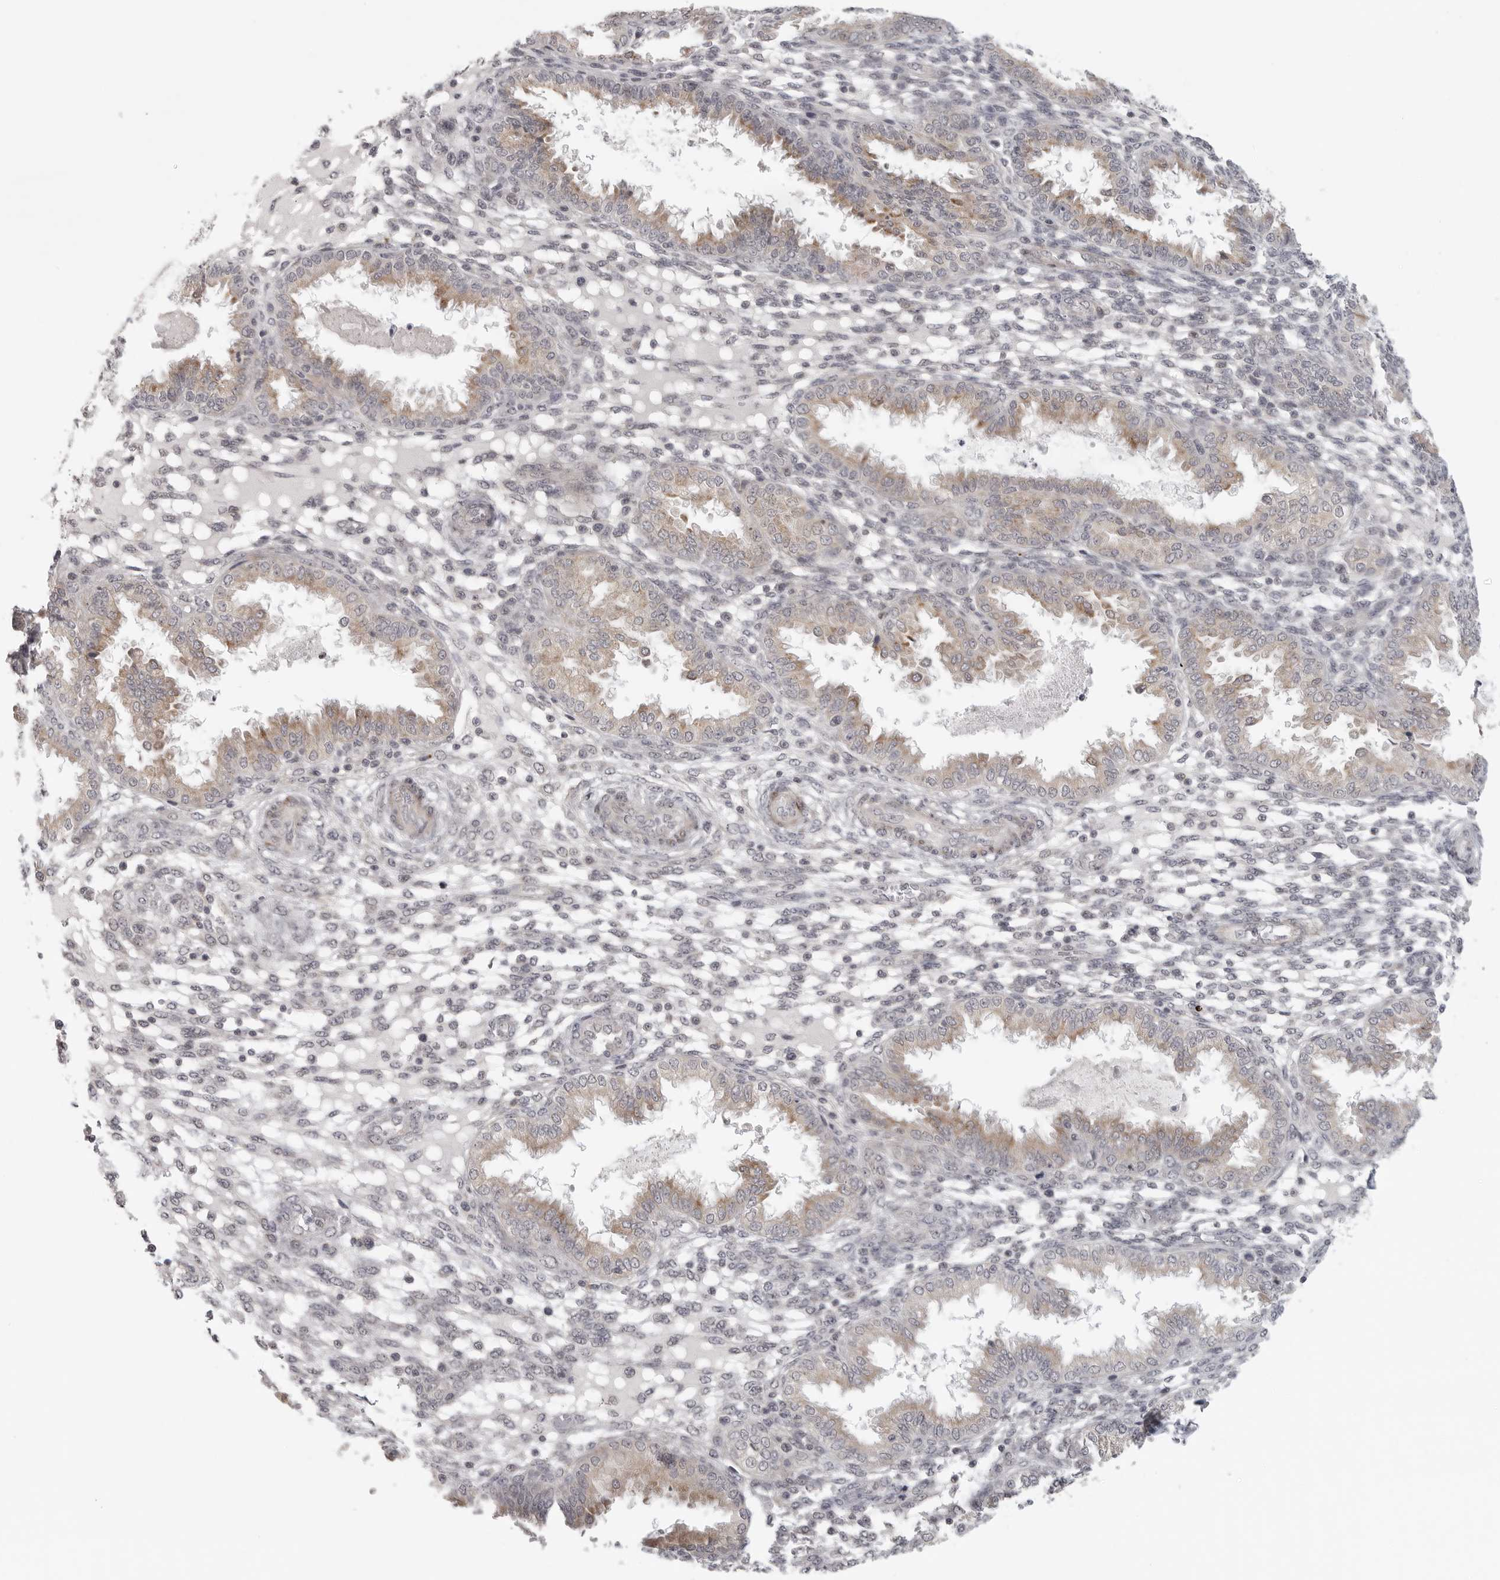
{"staining": {"intensity": "negative", "quantity": "none", "location": "none"}, "tissue": "endometrium", "cell_type": "Cells in endometrial stroma", "image_type": "normal", "snomed": [{"axis": "morphology", "description": "Normal tissue, NOS"}, {"axis": "topography", "description": "Endometrium"}], "caption": "This photomicrograph is of benign endometrium stained with IHC to label a protein in brown with the nuclei are counter-stained blue. There is no staining in cells in endometrial stroma. Nuclei are stained in blue.", "gene": "TUT4", "patient": {"sex": "female", "age": 33}}